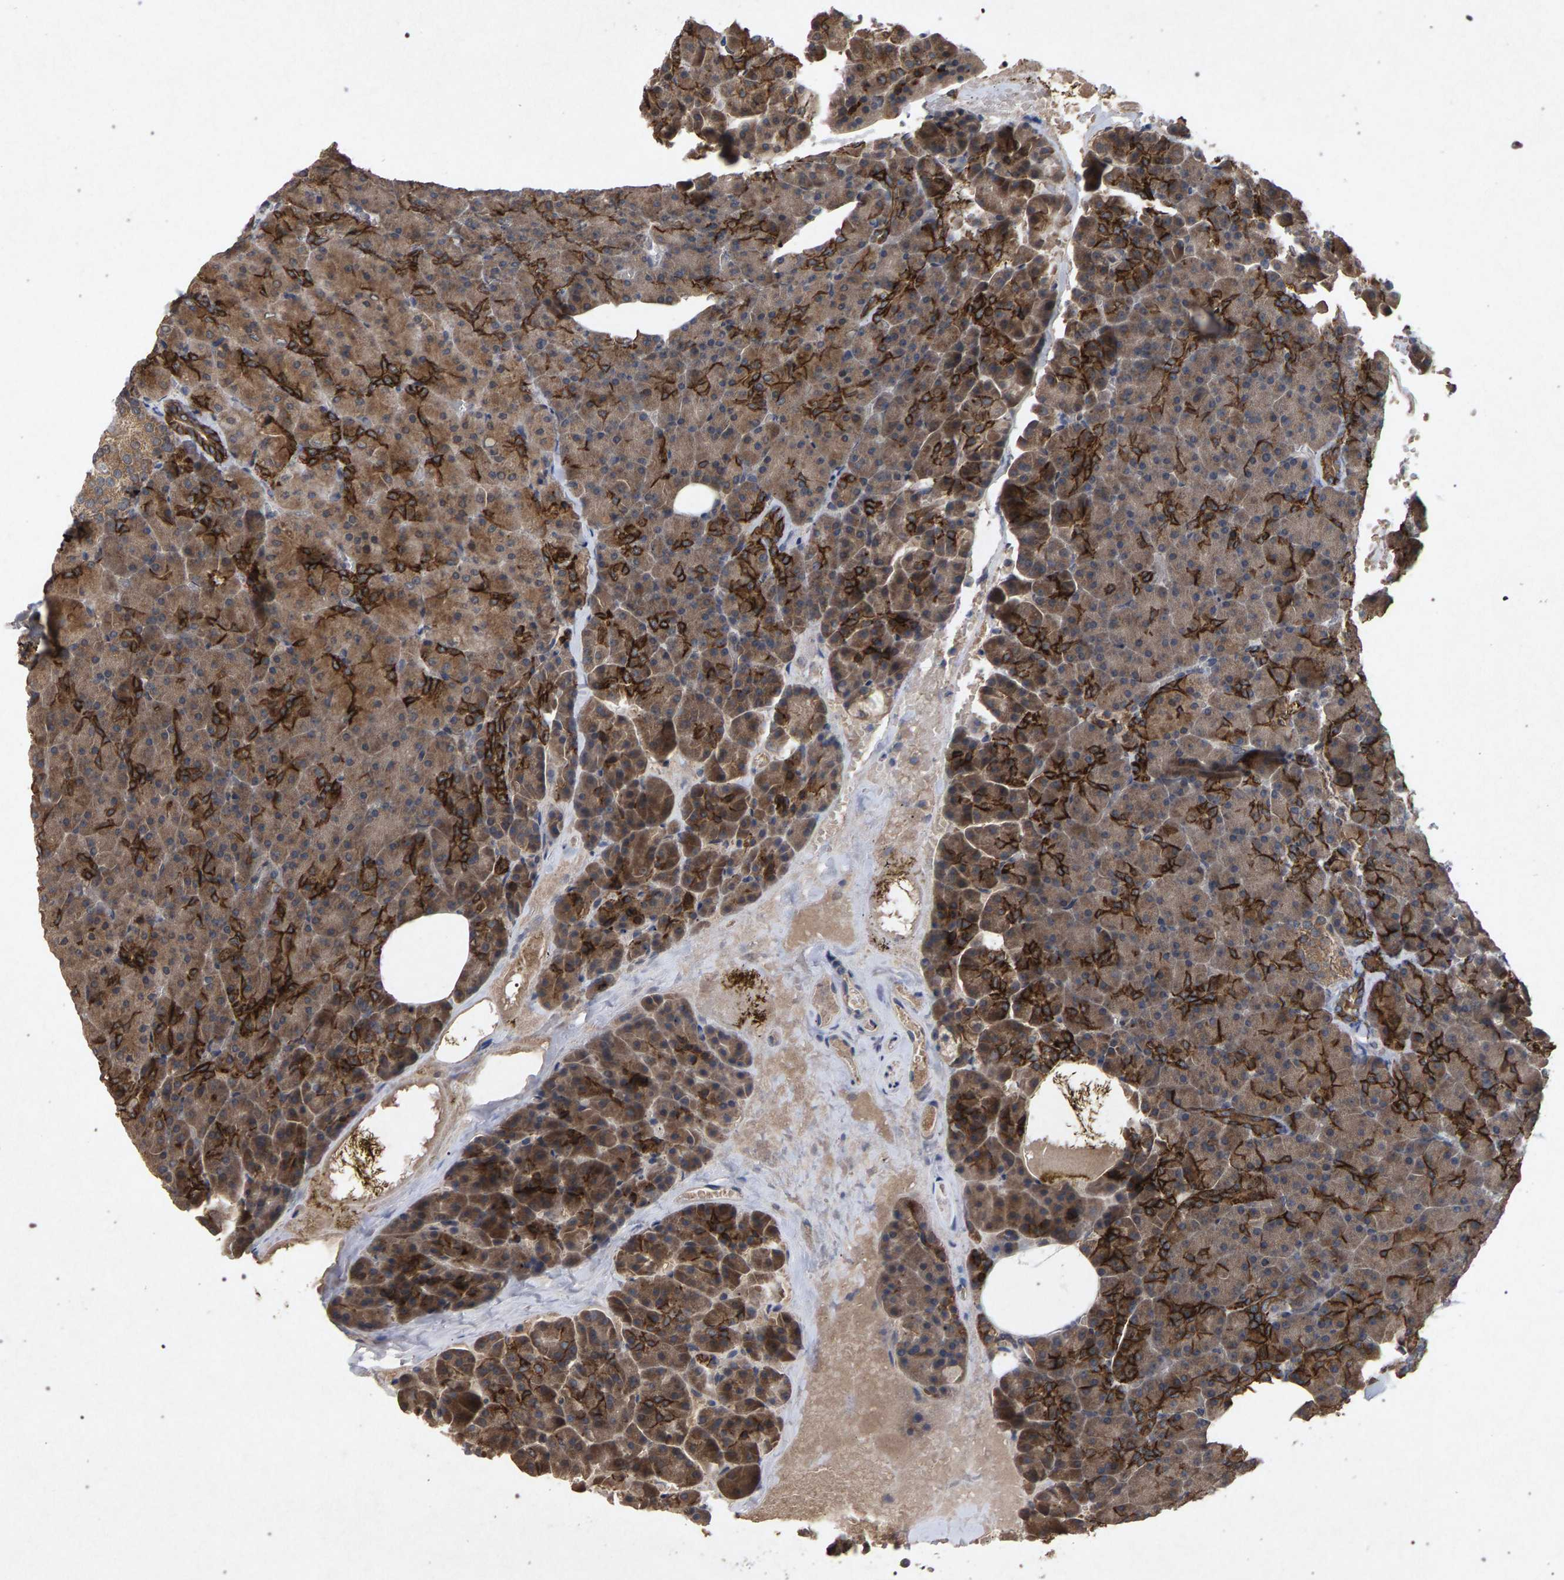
{"staining": {"intensity": "strong", "quantity": ">75%", "location": "cytoplasmic/membranous"}, "tissue": "pancreas", "cell_type": "Exocrine glandular cells", "image_type": "normal", "snomed": [{"axis": "morphology", "description": "Normal tissue, NOS"}, {"axis": "topography", "description": "Pancreas"}], "caption": "Pancreas stained with IHC displays strong cytoplasmic/membranous staining in about >75% of exocrine glandular cells. The staining was performed using DAB, with brown indicating positive protein expression. Nuclei are stained blue with hematoxylin.", "gene": "SLC4A4", "patient": {"sex": "female", "age": 35}}